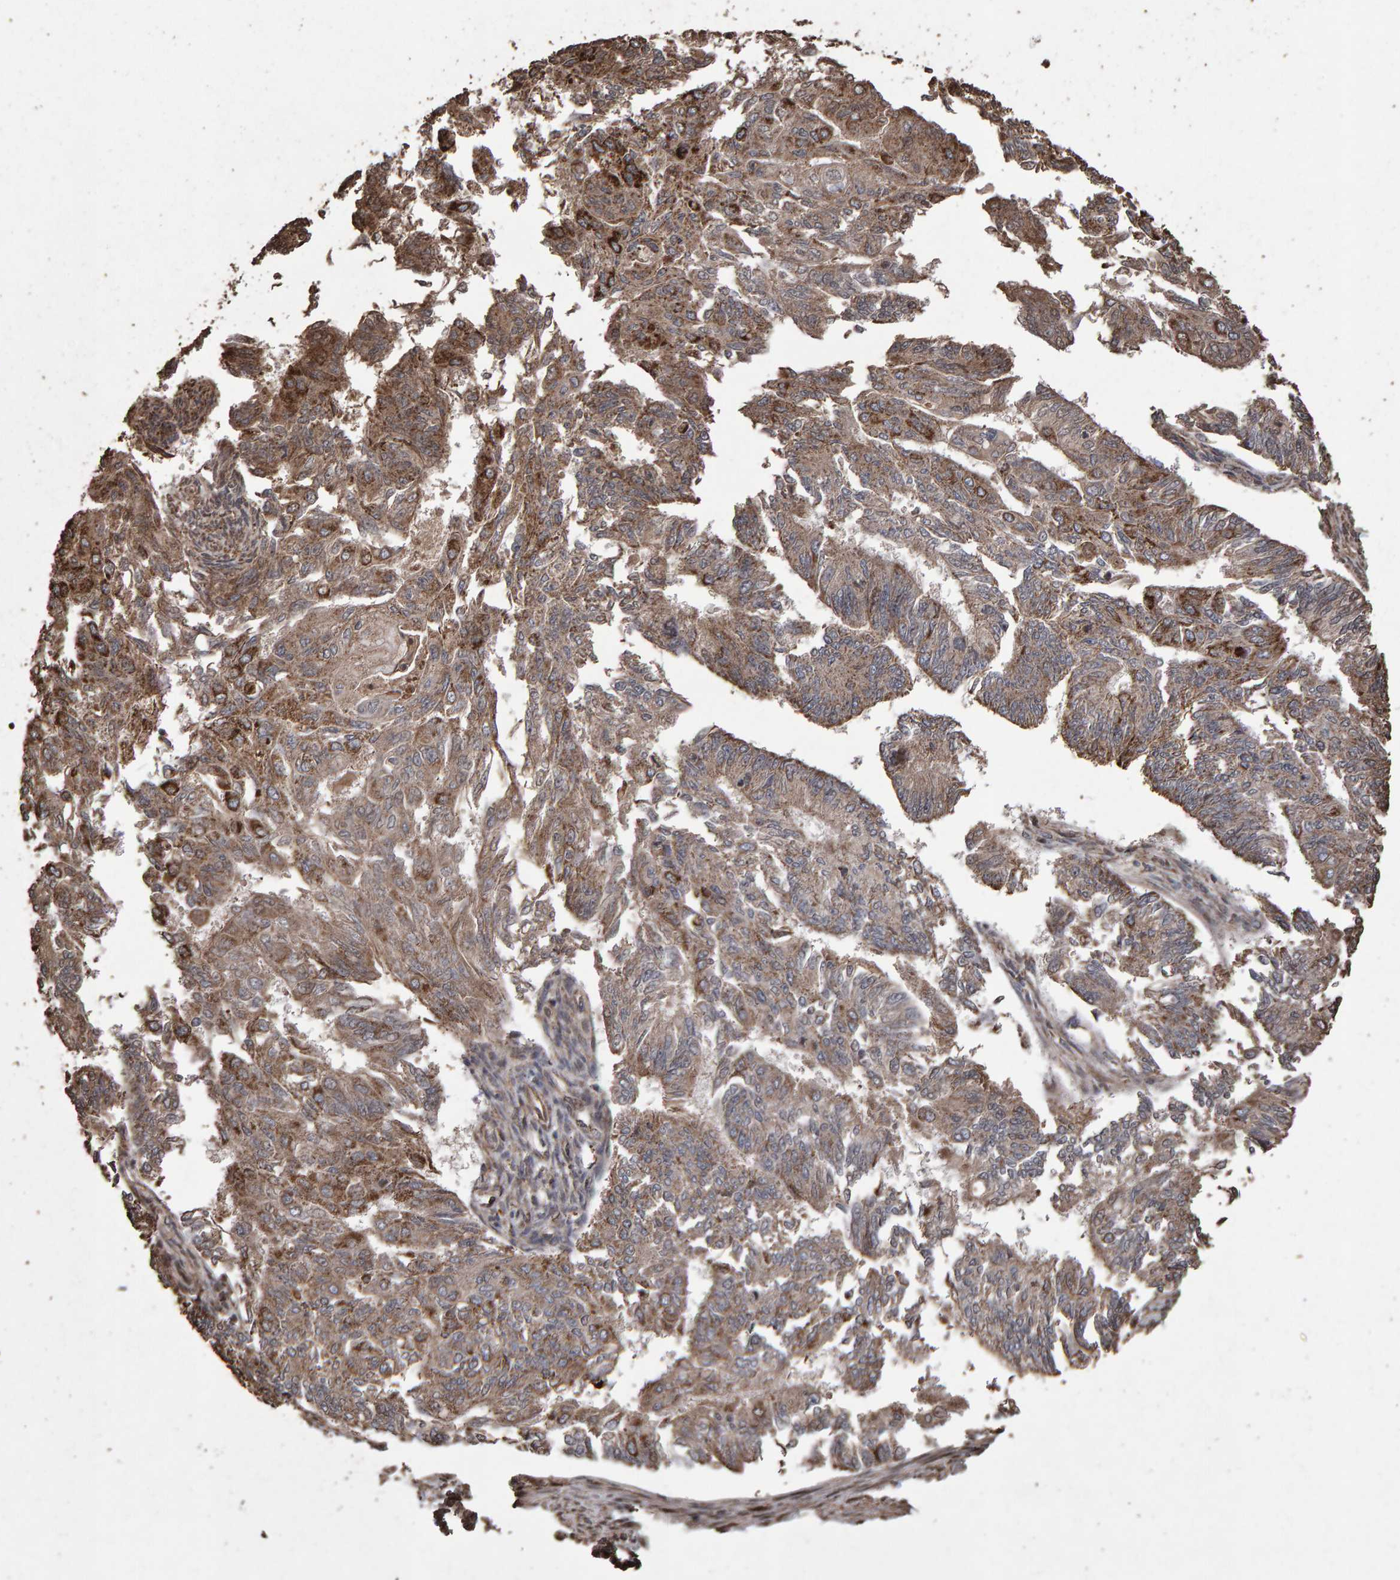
{"staining": {"intensity": "moderate", "quantity": ">75%", "location": "cytoplasmic/membranous"}, "tissue": "endometrial cancer", "cell_type": "Tumor cells", "image_type": "cancer", "snomed": [{"axis": "morphology", "description": "Adenocarcinoma, NOS"}, {"axis": "topography", "description": "Endometrium"}], "caption": "Tumor cells display moderate cytoplasmic/membranous staining in approximately >75% of cells in endometrial adenocarcinoma. Nuclei are stained in blue.", "gene": "OSBP2", "patient": {"sex": "female", "age": 32}}